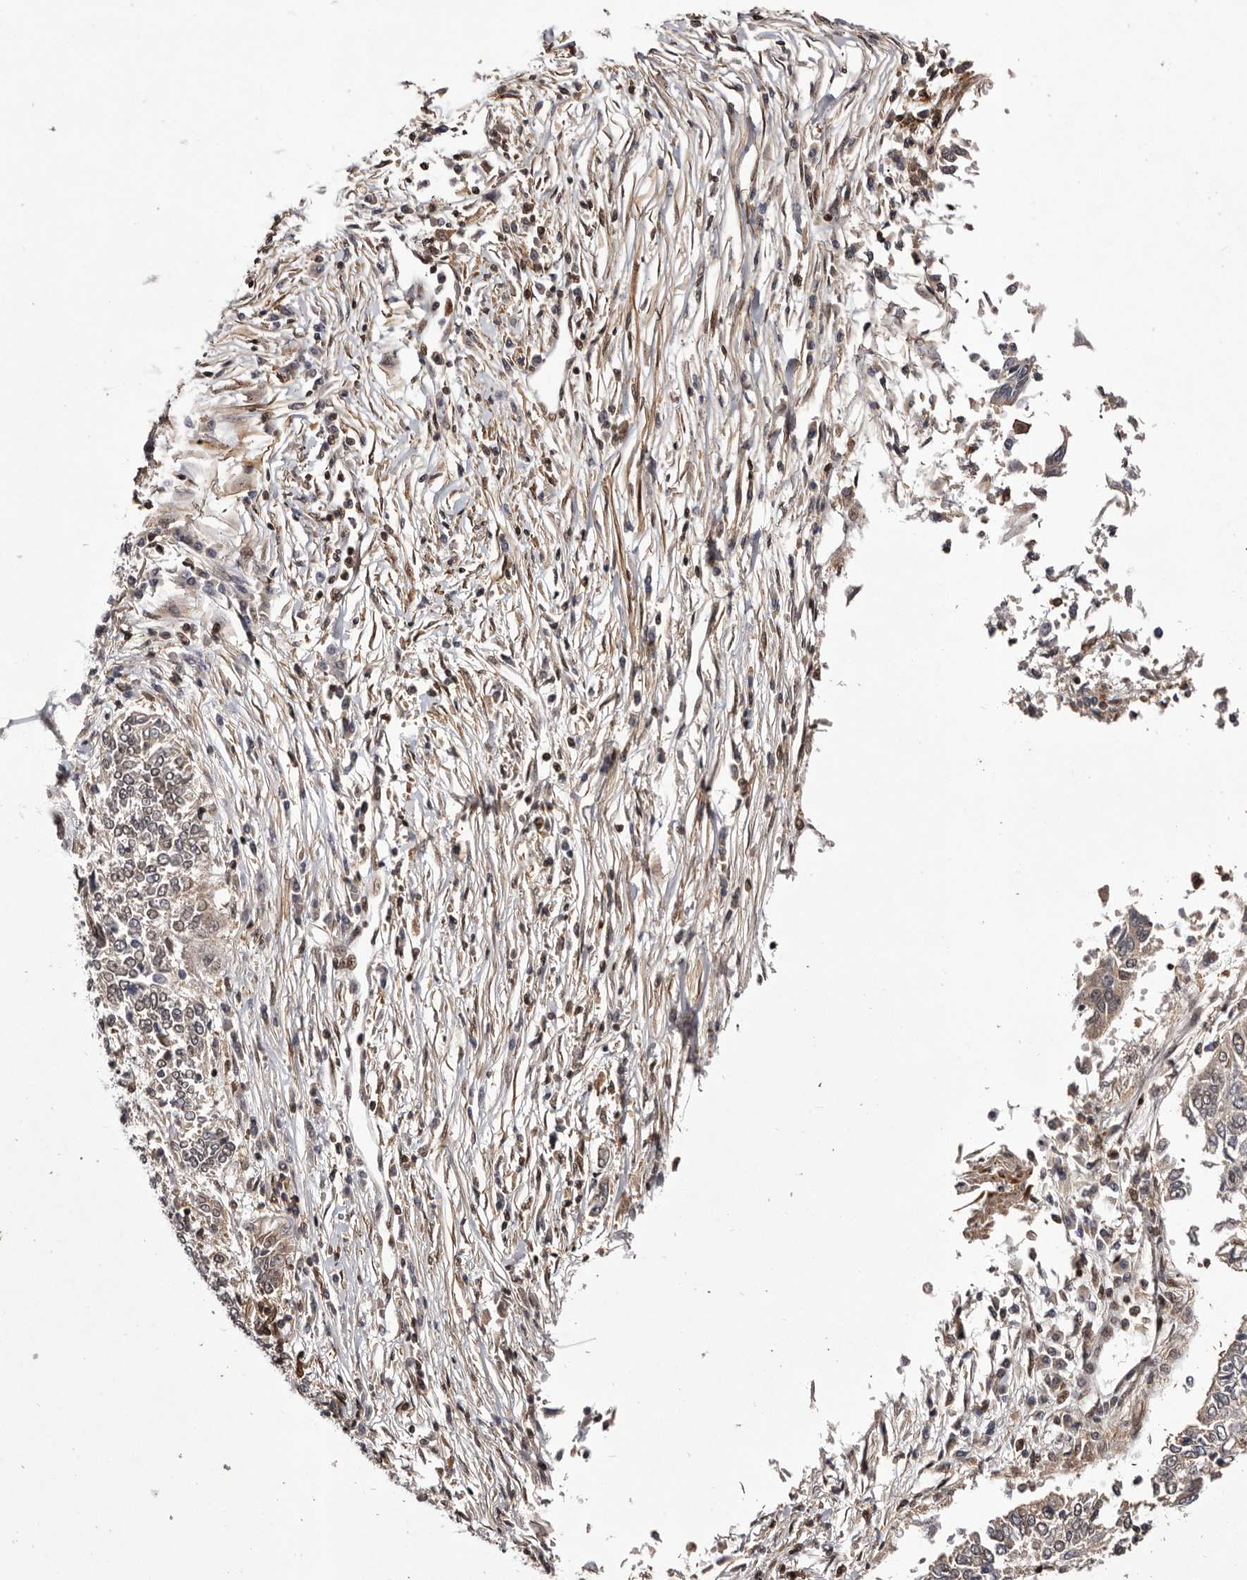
{"staining": {"intensity": "negative", "quantity": "none", "location": "none"}, "tissue": "lung cancer", "cell_type": "Tumor cells", "image_type": "cancer", "snomed": [{"axis": "morphology", "description": "Normal tissue, NOS"}, {"axis": "morphology", "description": "Squamous cell carcinoma, NOS"}, {"axis": "topography", "description": "Cartilage tissue"}, {"axis": "topography", "description": "Bronchus"}, {"axis": "topography", "description": "Lung"}, {"axis": "topography", "description": "Peripheral nerve tissue"}], "caption": "Lung cancer (squamous cell carcinoma) stained for a protein using IHC displays no staining tumor cells.", "gene": "FBXO5", "patient": {"sex": "female", "age": 49}}